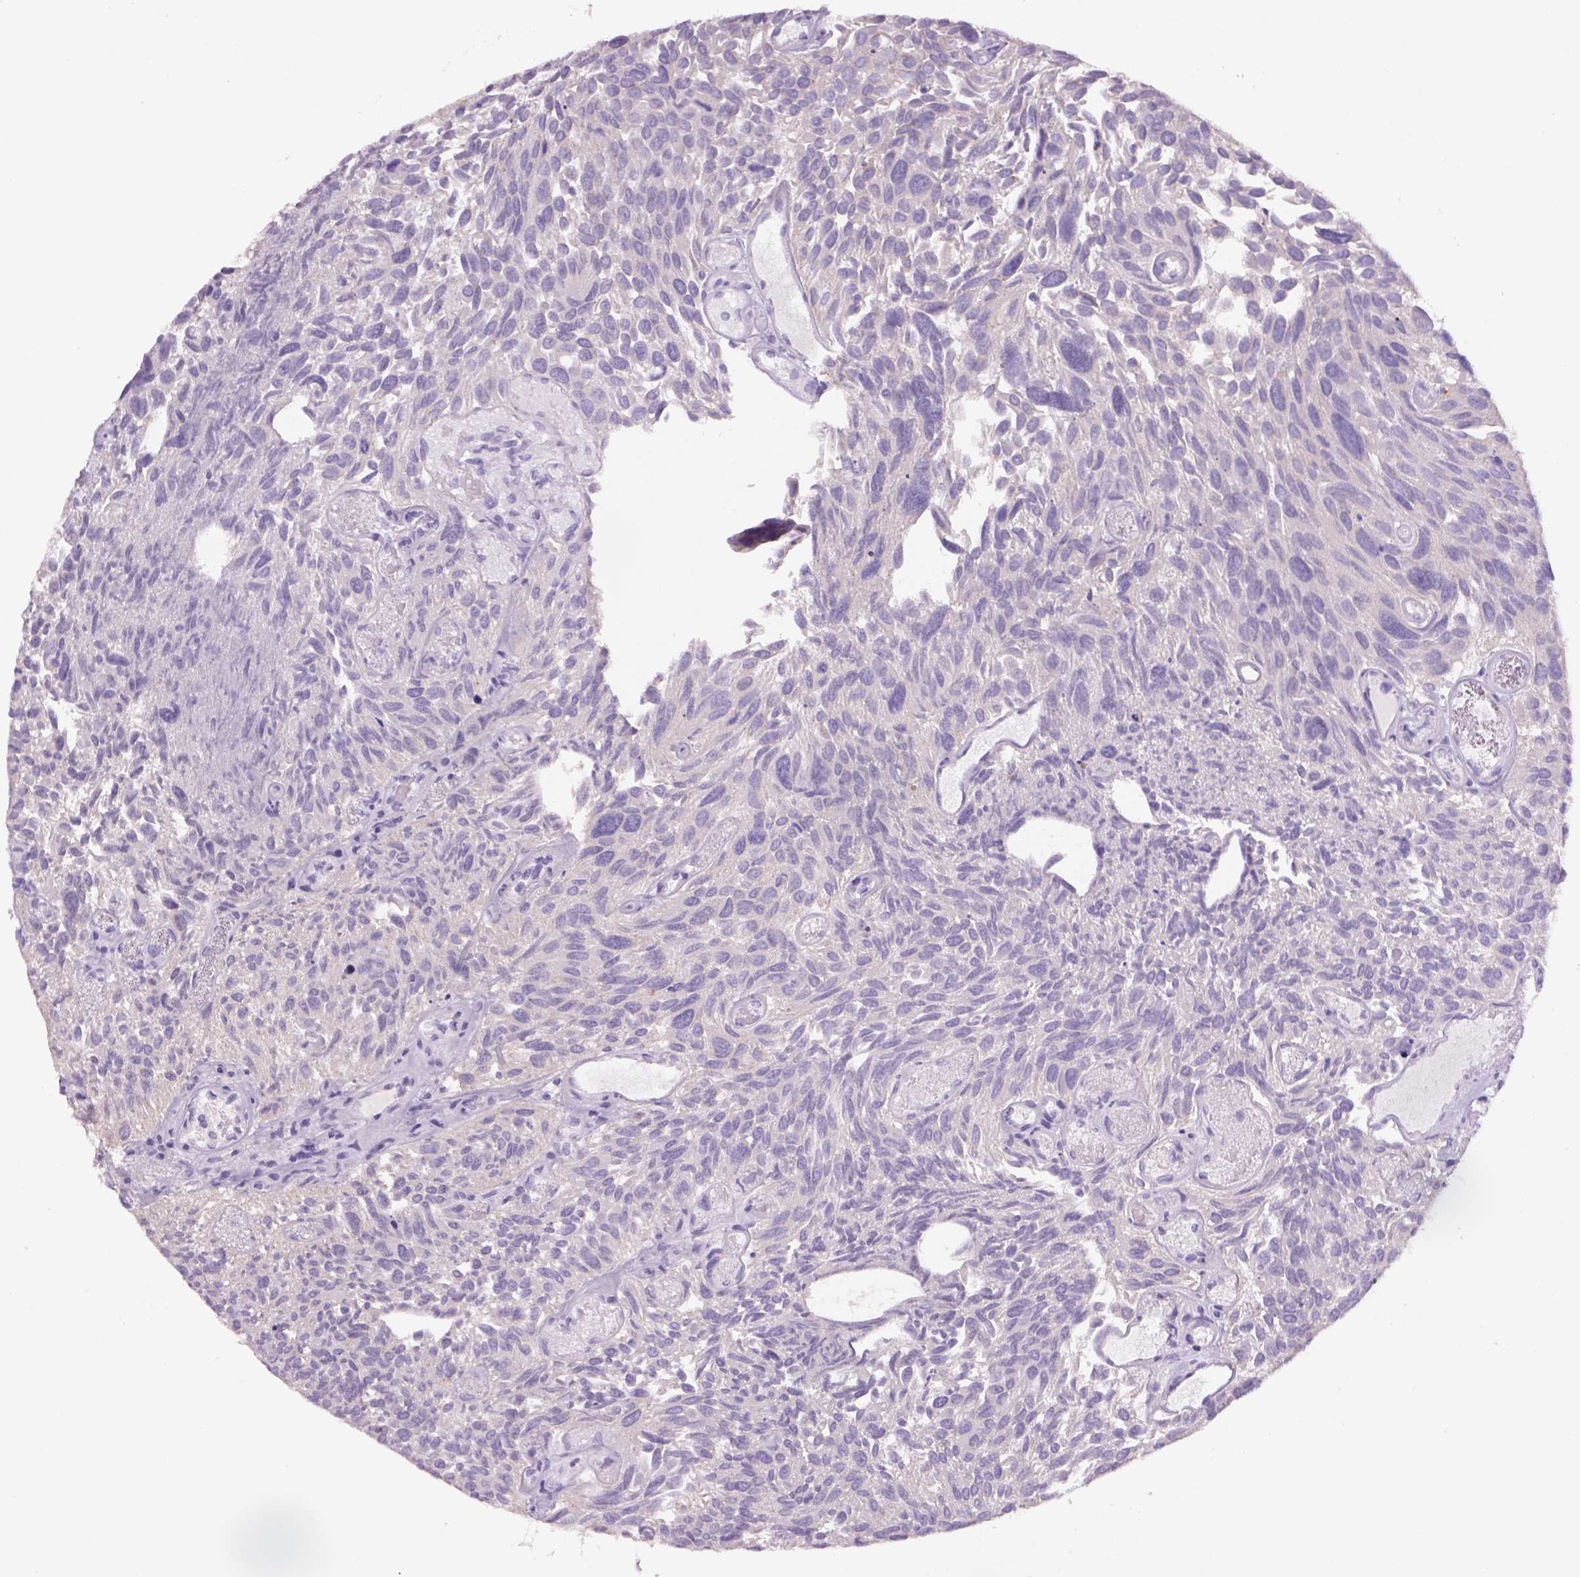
{"staining": {"intensity": "negative", "quantity": "none", "location": "none"}, "tissue": "urothelial cancer", "cell_type": "Tumor cells", "image_type": "cancer", "snomed": [{"axis": "morphology", "description": "Urothelial carcinoma, Low grade"}, {"axis": "topography", "description": "Urinary bladder"}], "caption": "Photomicrograph shows no protein expression in tumor cells of urothelial carcinoma (low-grade) tissue. (Immunohistochemistry (ihc), brightfield microscopy, high magnification).", "gene": "ADGRV1", "patient": {"sex": "female", "age": 69}}